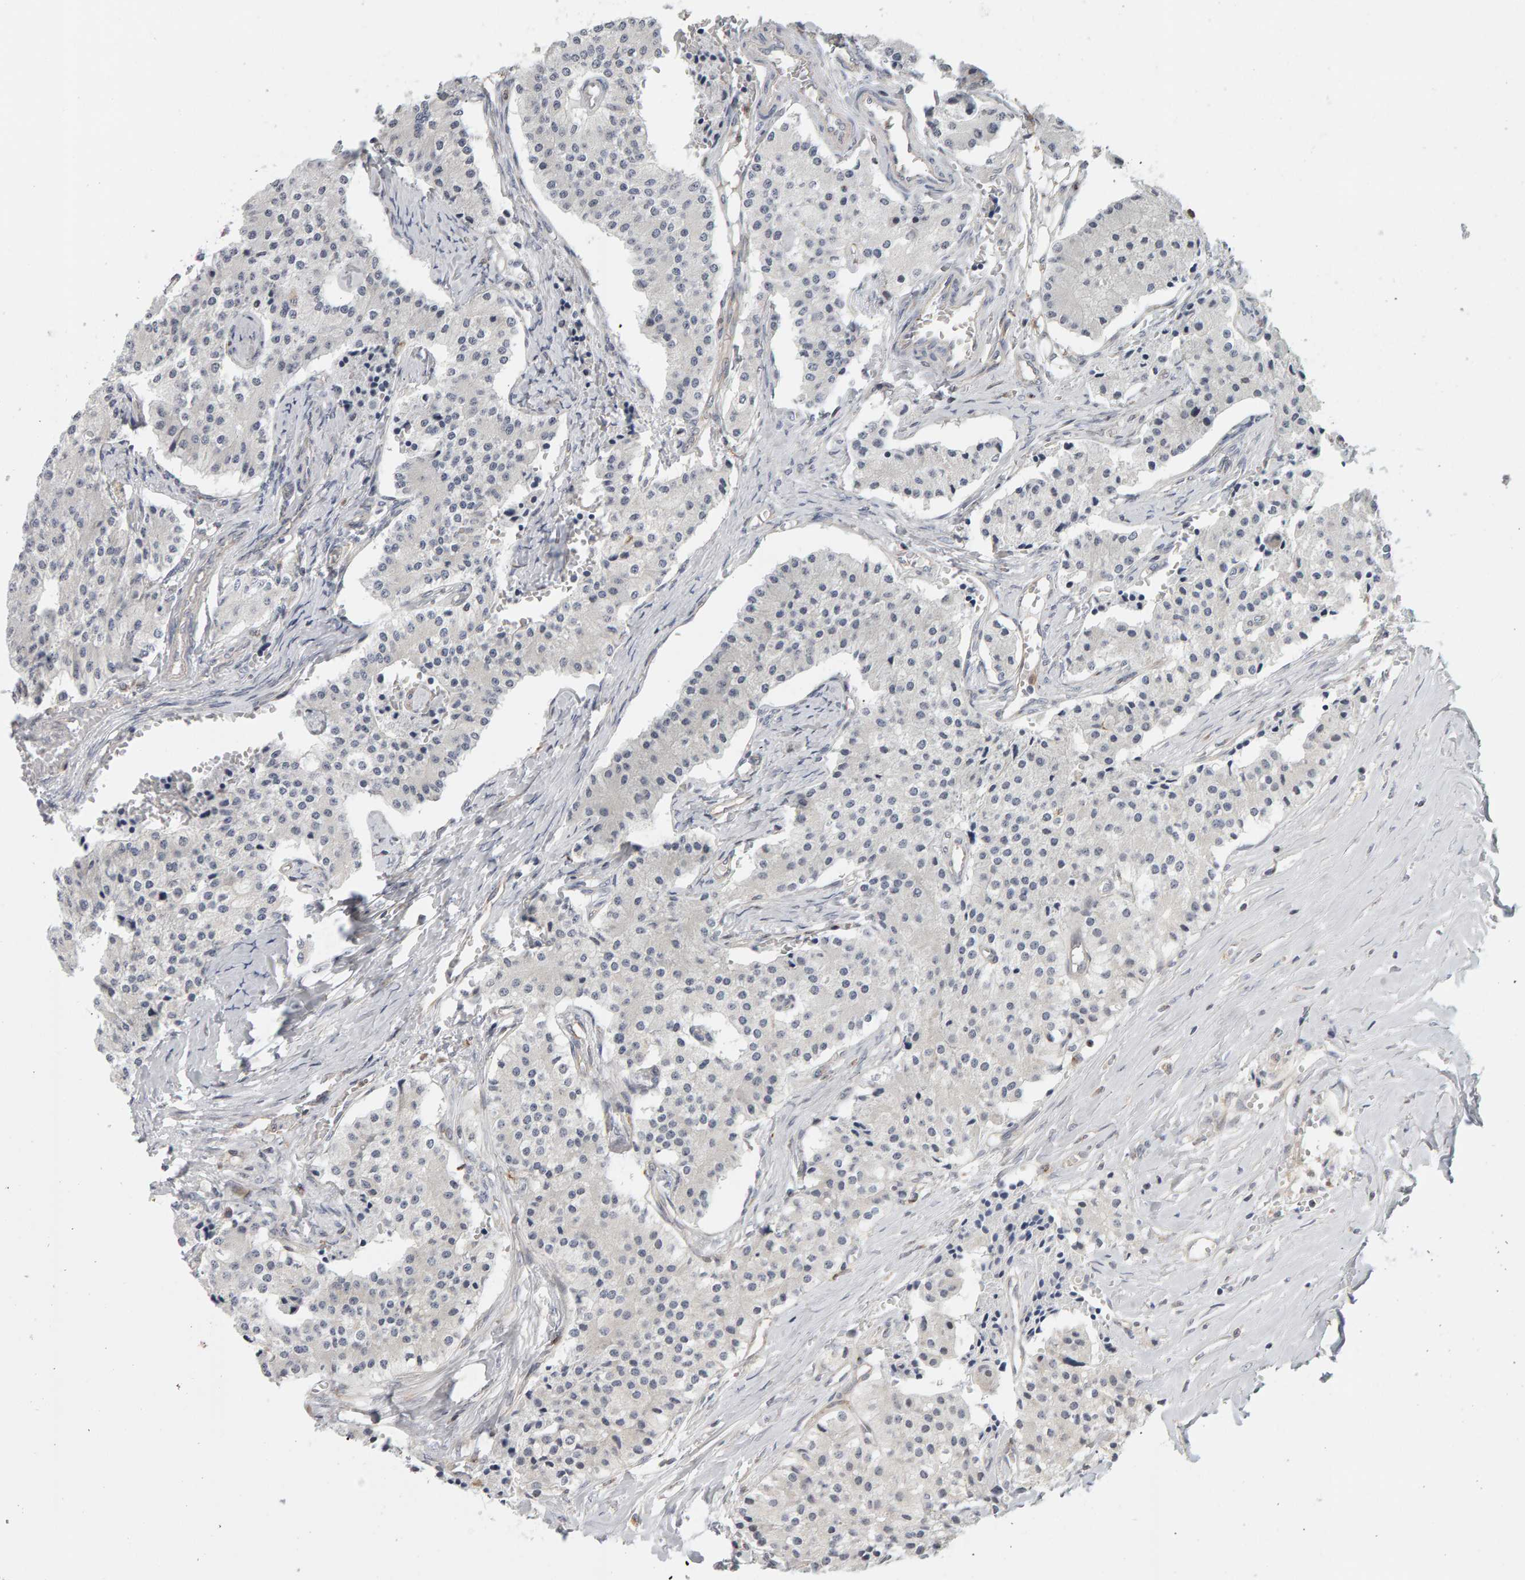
{"staining": {"intensity": "negative", "quantity": "none", "location": "none"}, "tissue": "carcinoid", "cell_type": "Tumor cells", "image_type": "cancer", "snomed": [{"axis": "morphology", "description": "Carcinoid, malignant, NOS"}, {"axis": "topography", "description": "Colon"}], "caption": "Photomicrograph shows no protein positivity in tumor cells of carcinoid tissue.", "gene": "MSRA", "patient": {"sex": "female", "age": 52}}